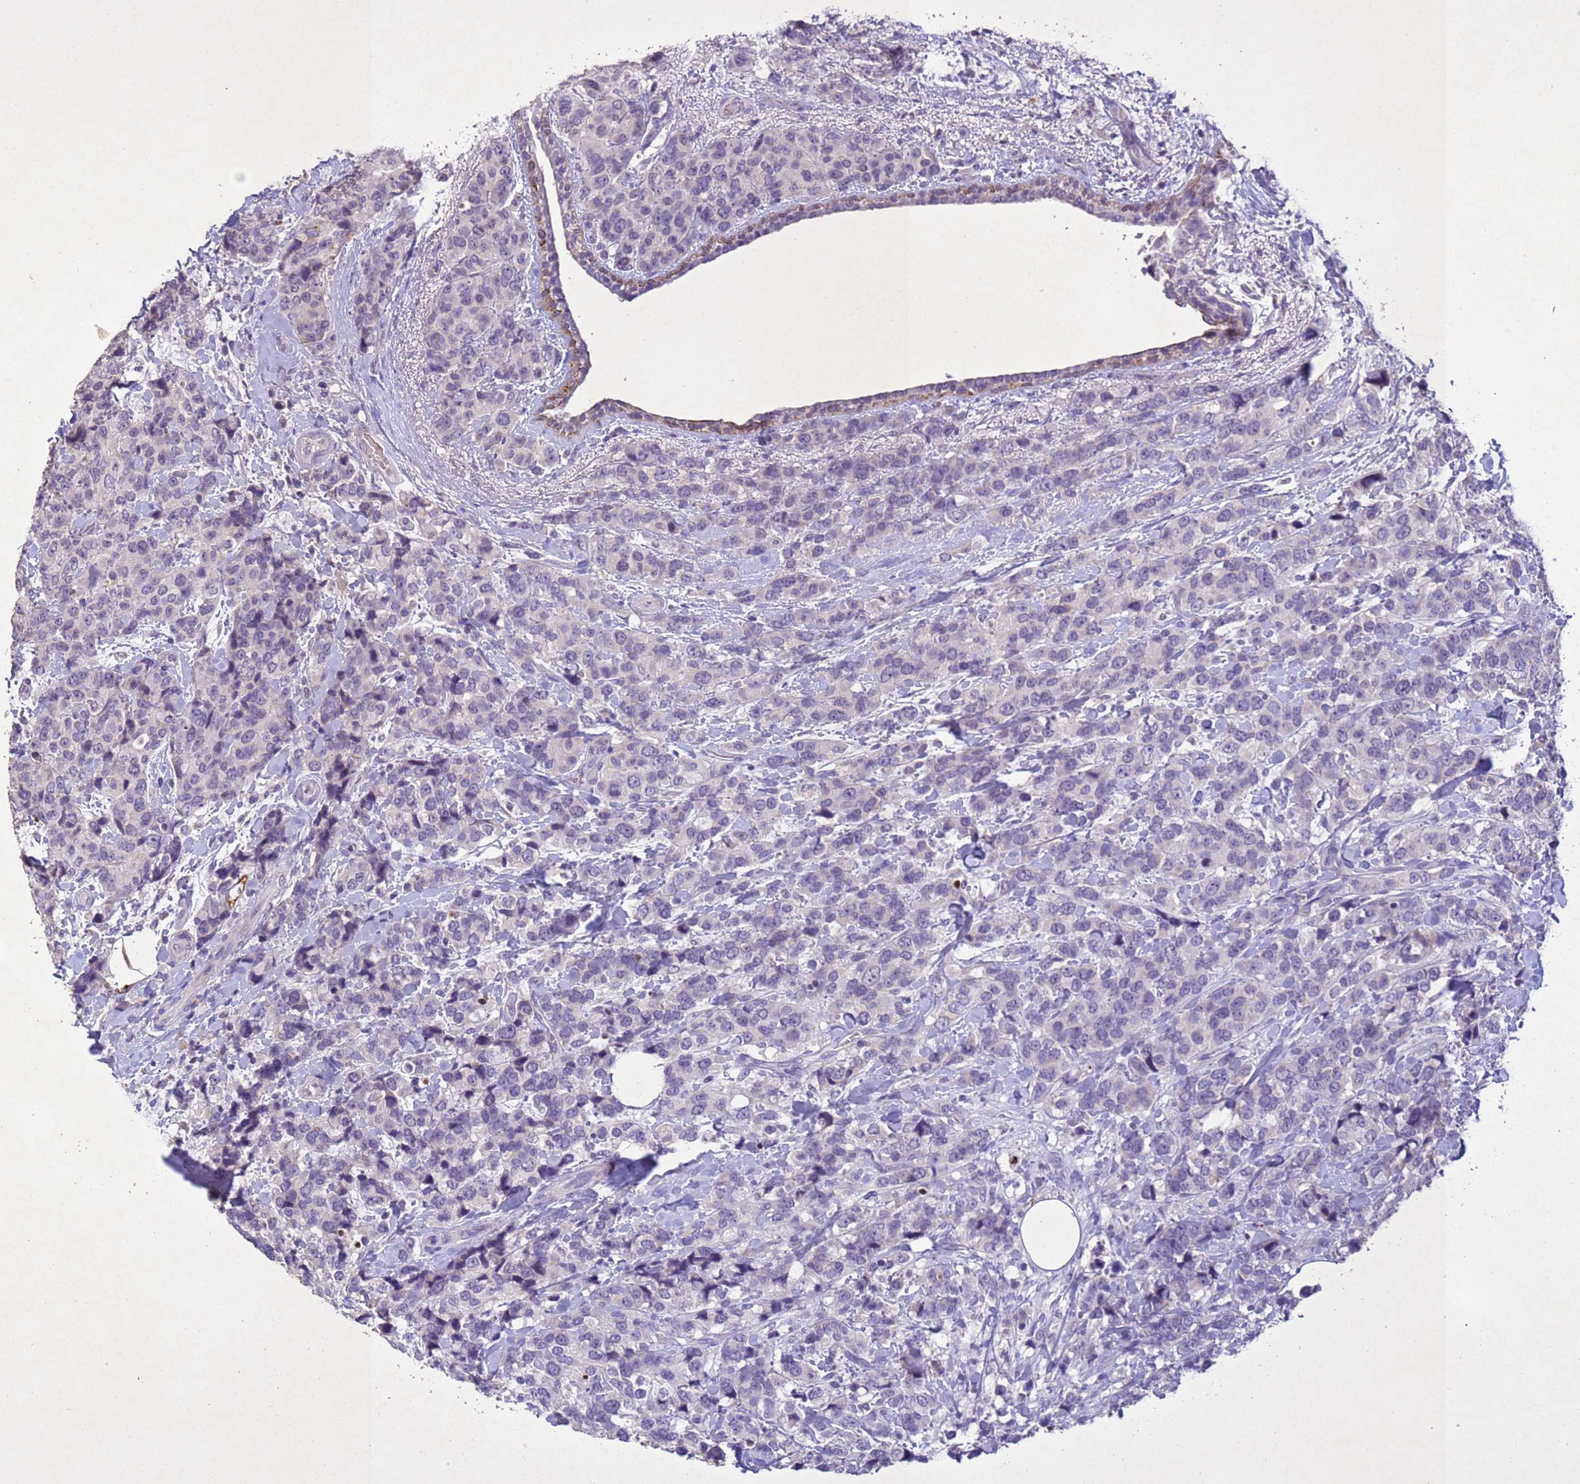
{"staining": {"intensity": "negative", "quantity": "none", "location": "none"}, "tissue": "breast cancer", "cell_type": "Tumor cells", "image_type": "cancer", "snomed": [{"axis": "morphology", "description": "Lobular carcinoma"}, {"axis": "topography", "description": "Breast"}], "caption": "Tumor cells are negative for protein expression in human breast lobular carcinoma. (DAB (3,3'-diaminobenzidine) immunohistochemistry (IHC) with hematoxylin counter stain).", "gene": "NLRP11", "patient": {"sex": "female", "age": 59}}